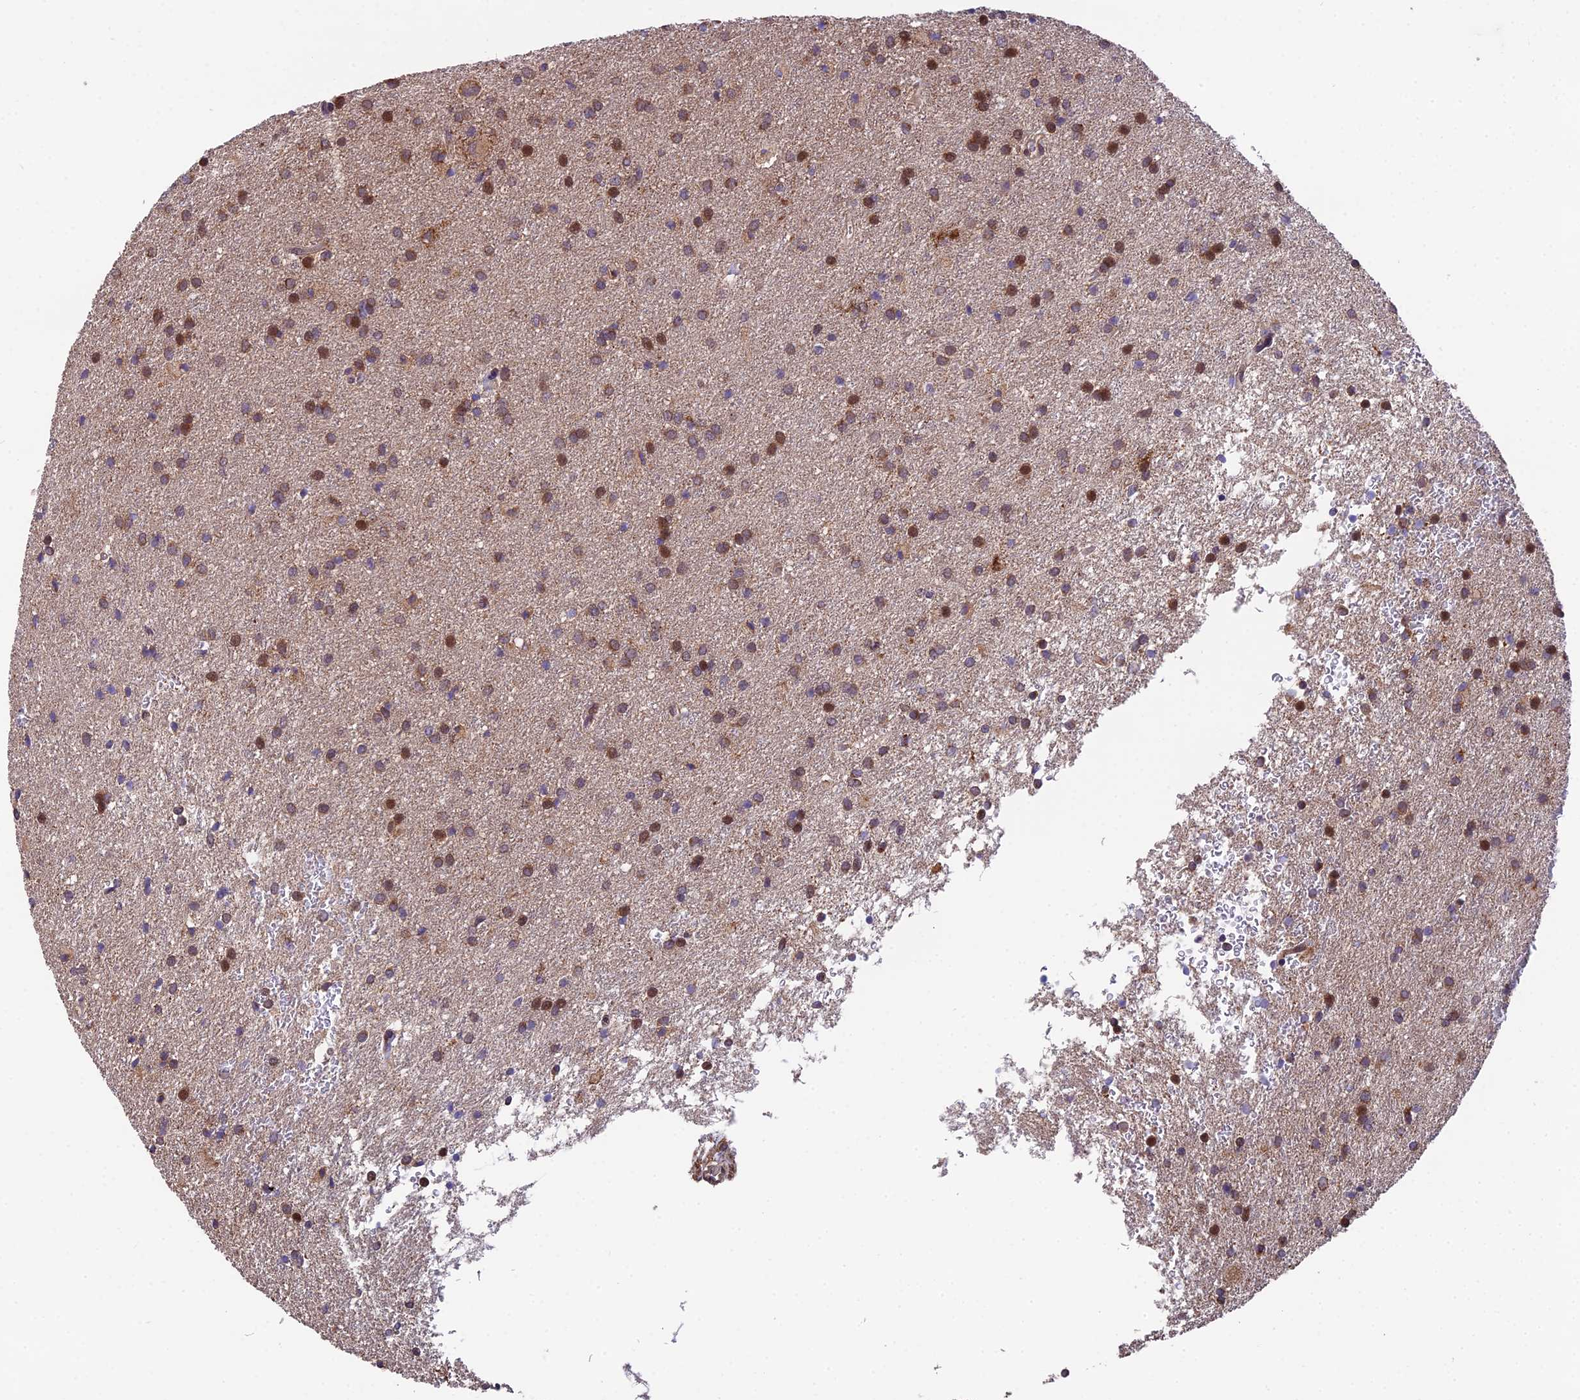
{"staining": {"intensity": "moderate", "quantity": "25%-75%", "location": "cytoplasmic/membranous,nuclear"}, "tissue": "glioma", "cell_type": "Tumor cells", "image_type": "cancer", "snomed": [{"axis": "morphology", "description": "Glioma, malignant, High grade"}, {"axis": "topography", "description": "Brain"}], "caption": "The histopathology image shows staining of high-grade glioma (malignant), revealing moderate cytoplasmic/membranous and nuclear protein expression (brown color) within tumor cells. The staining was performed using DAB to visualize the protein expression in brown, while the nuclei were stained in blue with hematoxylin (Magnification: 20x).", "gene": "CYP2R1", "patient": {"sex": "female", "age": 50}}